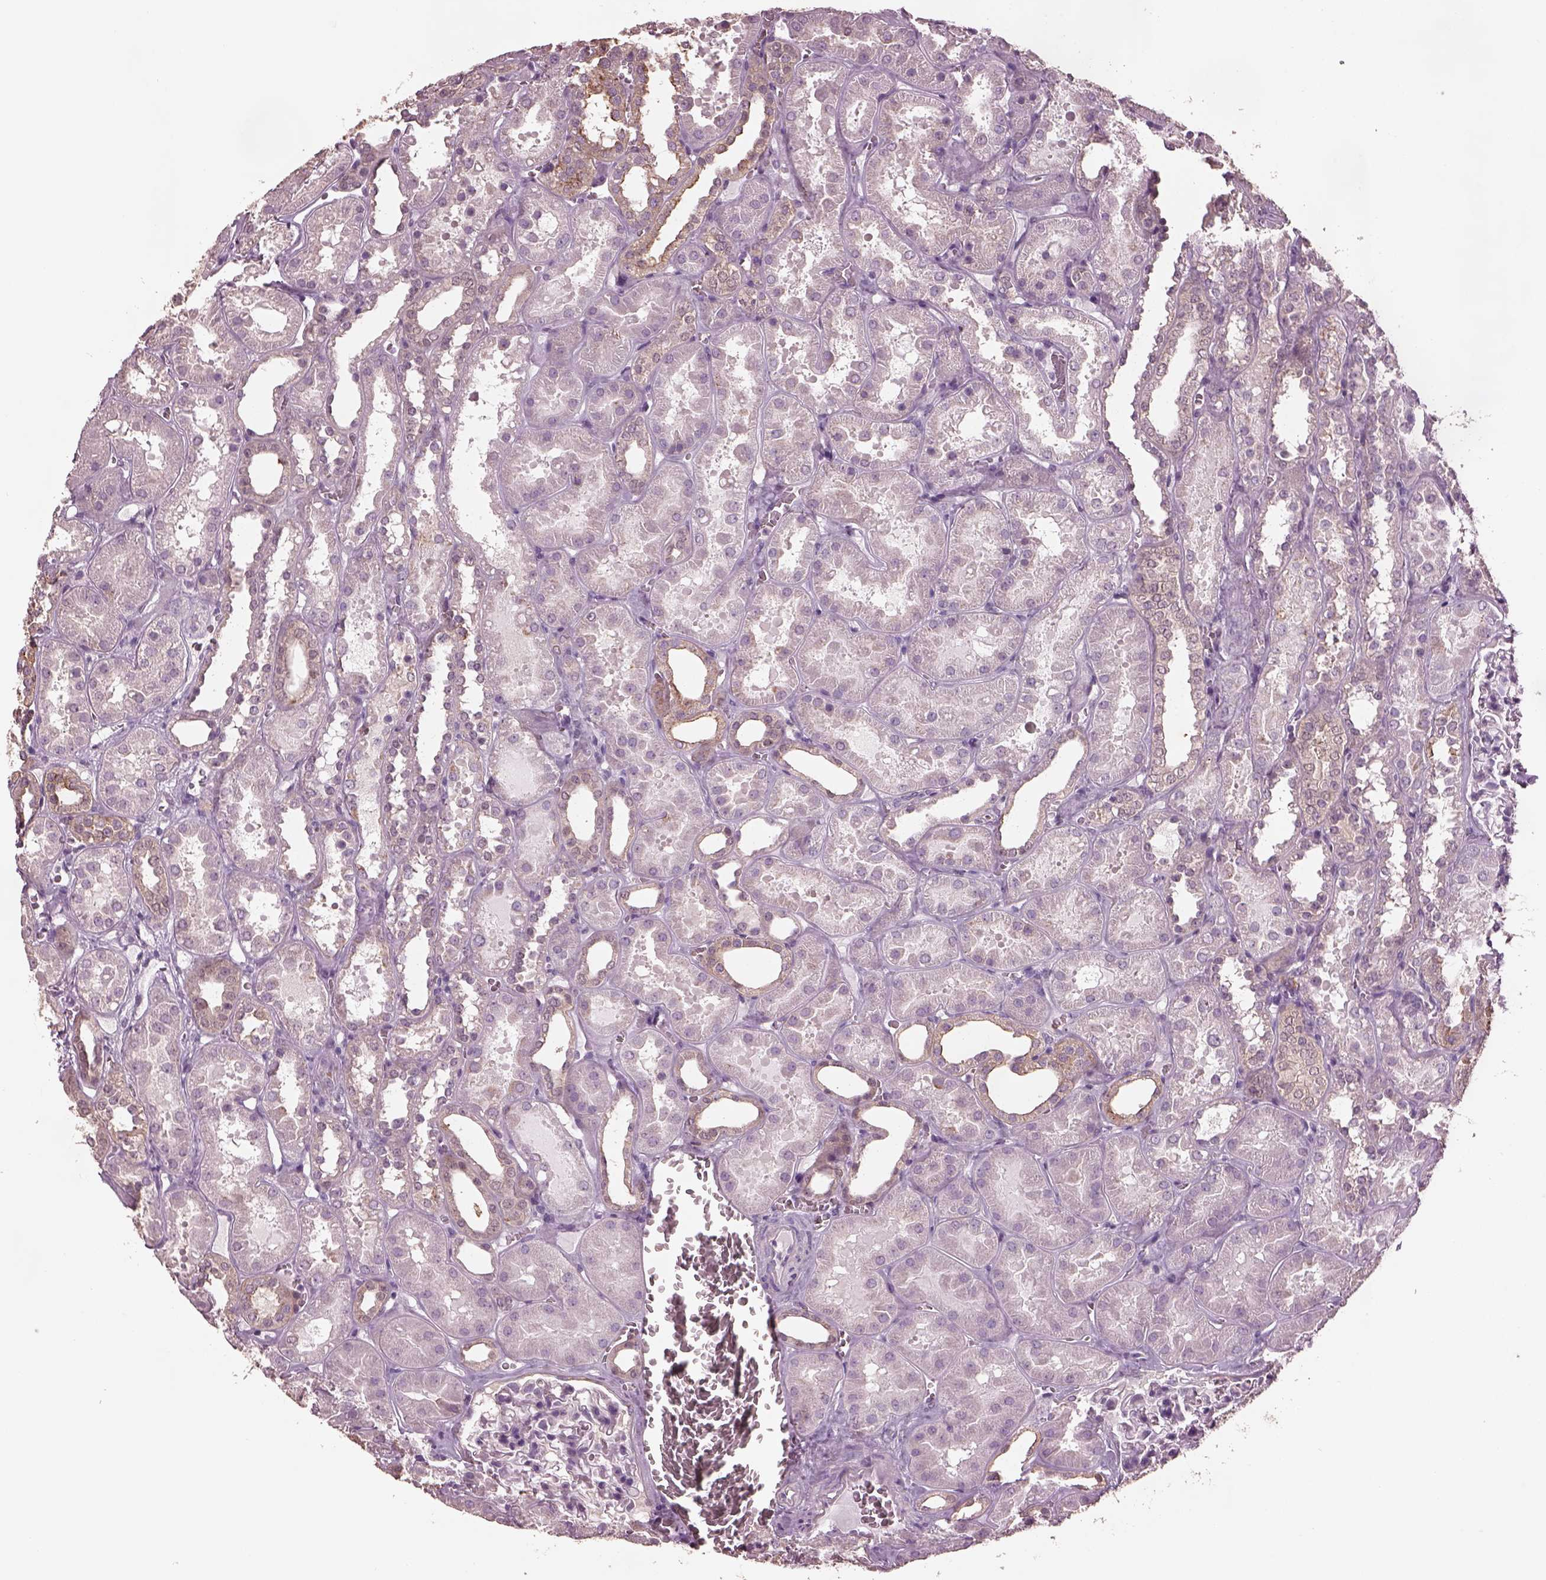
{"staining": {"intensity": "negative", "quantity": "none", "location": "none"}, "tissue": "kidney", "cell_type": "Cells in glomeruli", "image_type": "normal", "snomed": [{"axis": "morphology", "description": "Normal tissue, NOS"}, {"axis": "topography", "description": "Kidney"}], "caption": "An image of human kidney is negative for staining in cells in glomeruli. Brightfield microscopy of immunohistochemistry (IHC) stained with DAB (3,3'-diaminobenzidine) (brown) and hematoxylin (blue), captured at high magnification.", "gene": "SRI", "patient": {"sex": "female", "age": 41}}